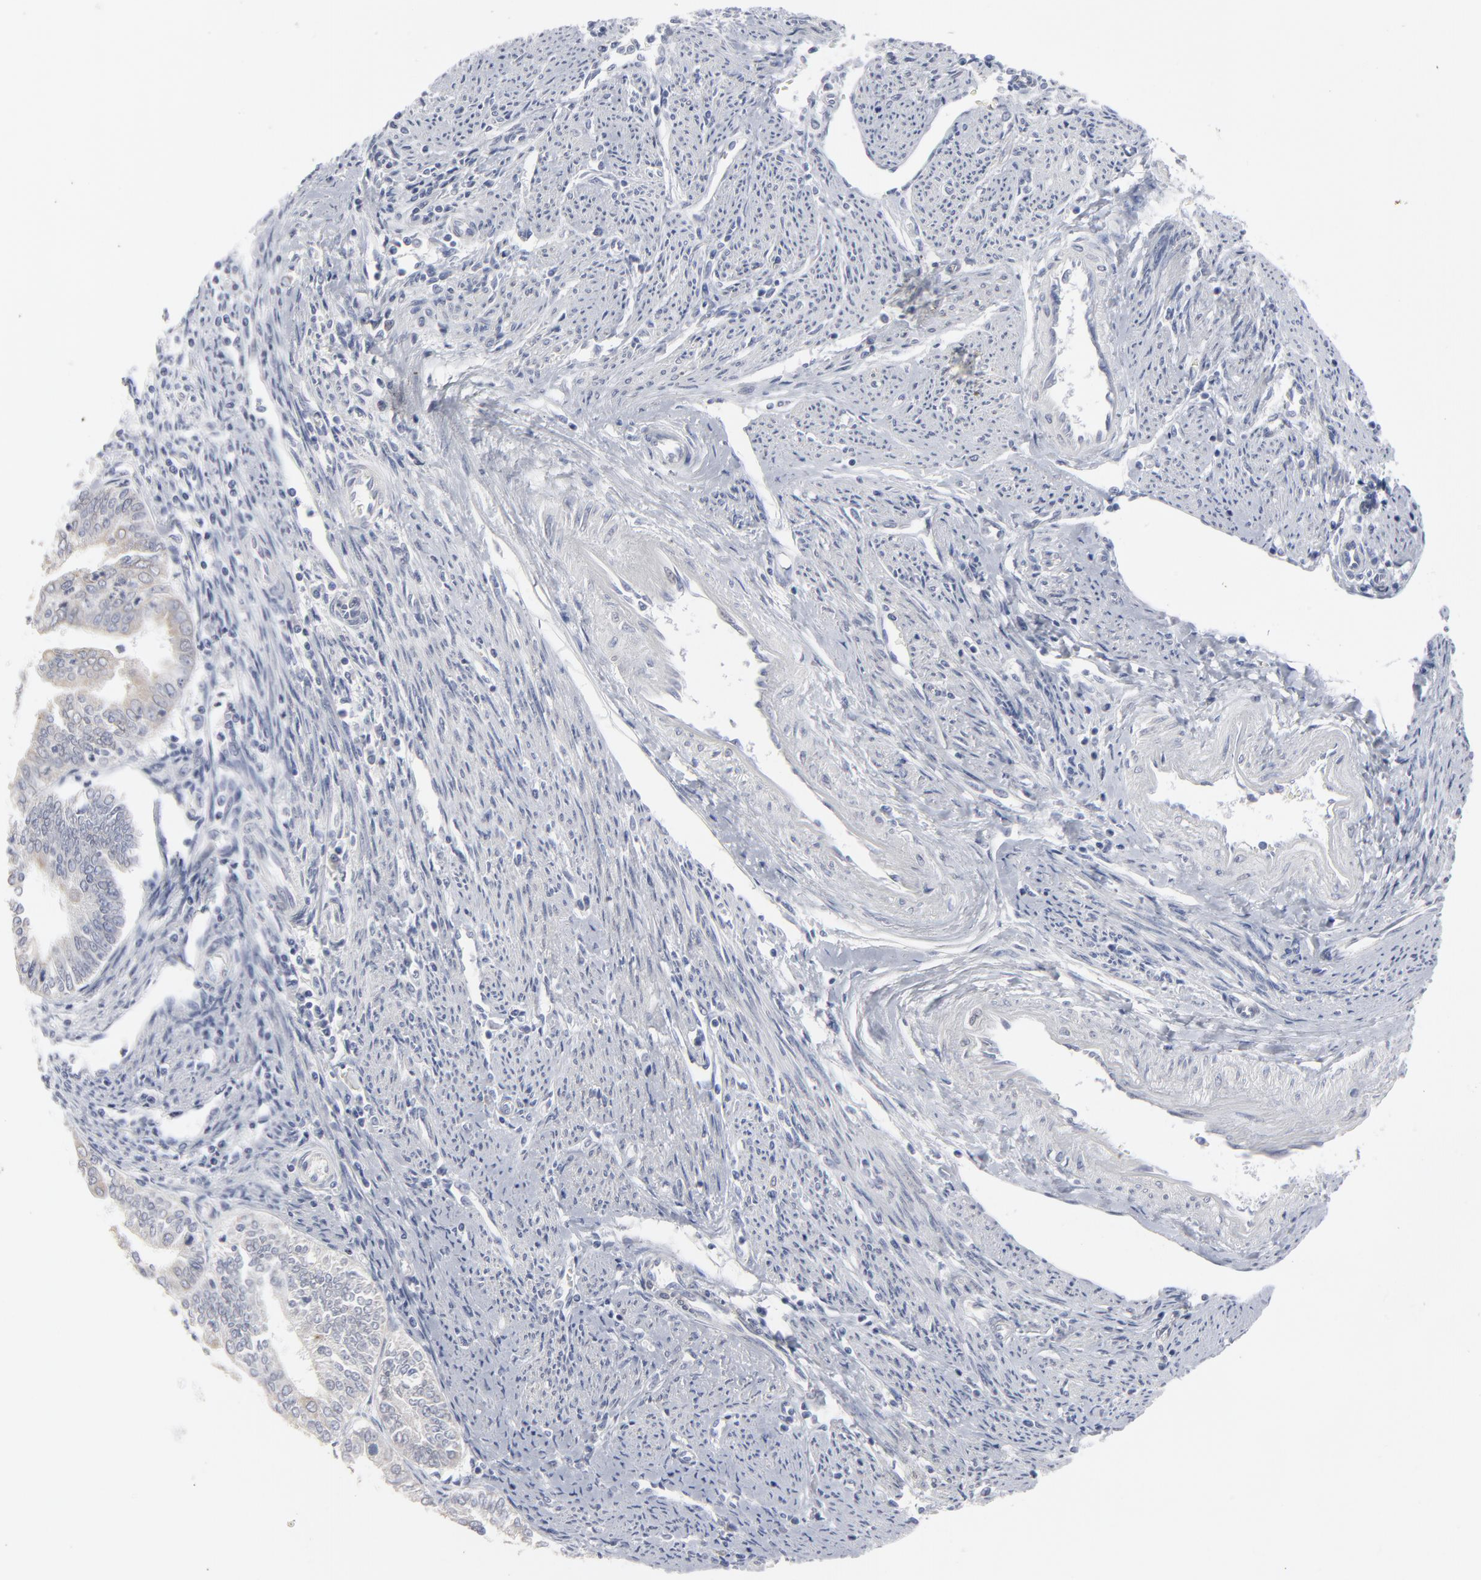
{"staining": {"intensity": "negative", "quantity": "none", "location": "none"}, "tissue": "endometrial cancer", "cell_type": "Tumor cells", "image_type": "cancer", "snomed": [{"axis": "morphology", "description": "Adenocarcinoma, NOS"}, {"axis": "topography", "description": "Endometrium"}], "caption": "Adenocarcinoma (endometrial) was stained to show a protein in brown. There is no significant positivity in tumor cells. (DAB (3,3'-diaminobenzidine) immunohistochemistry (IHC), high magnification).", "gene": "SYNE2", "patient": {"sex": "female", "age": 75}}